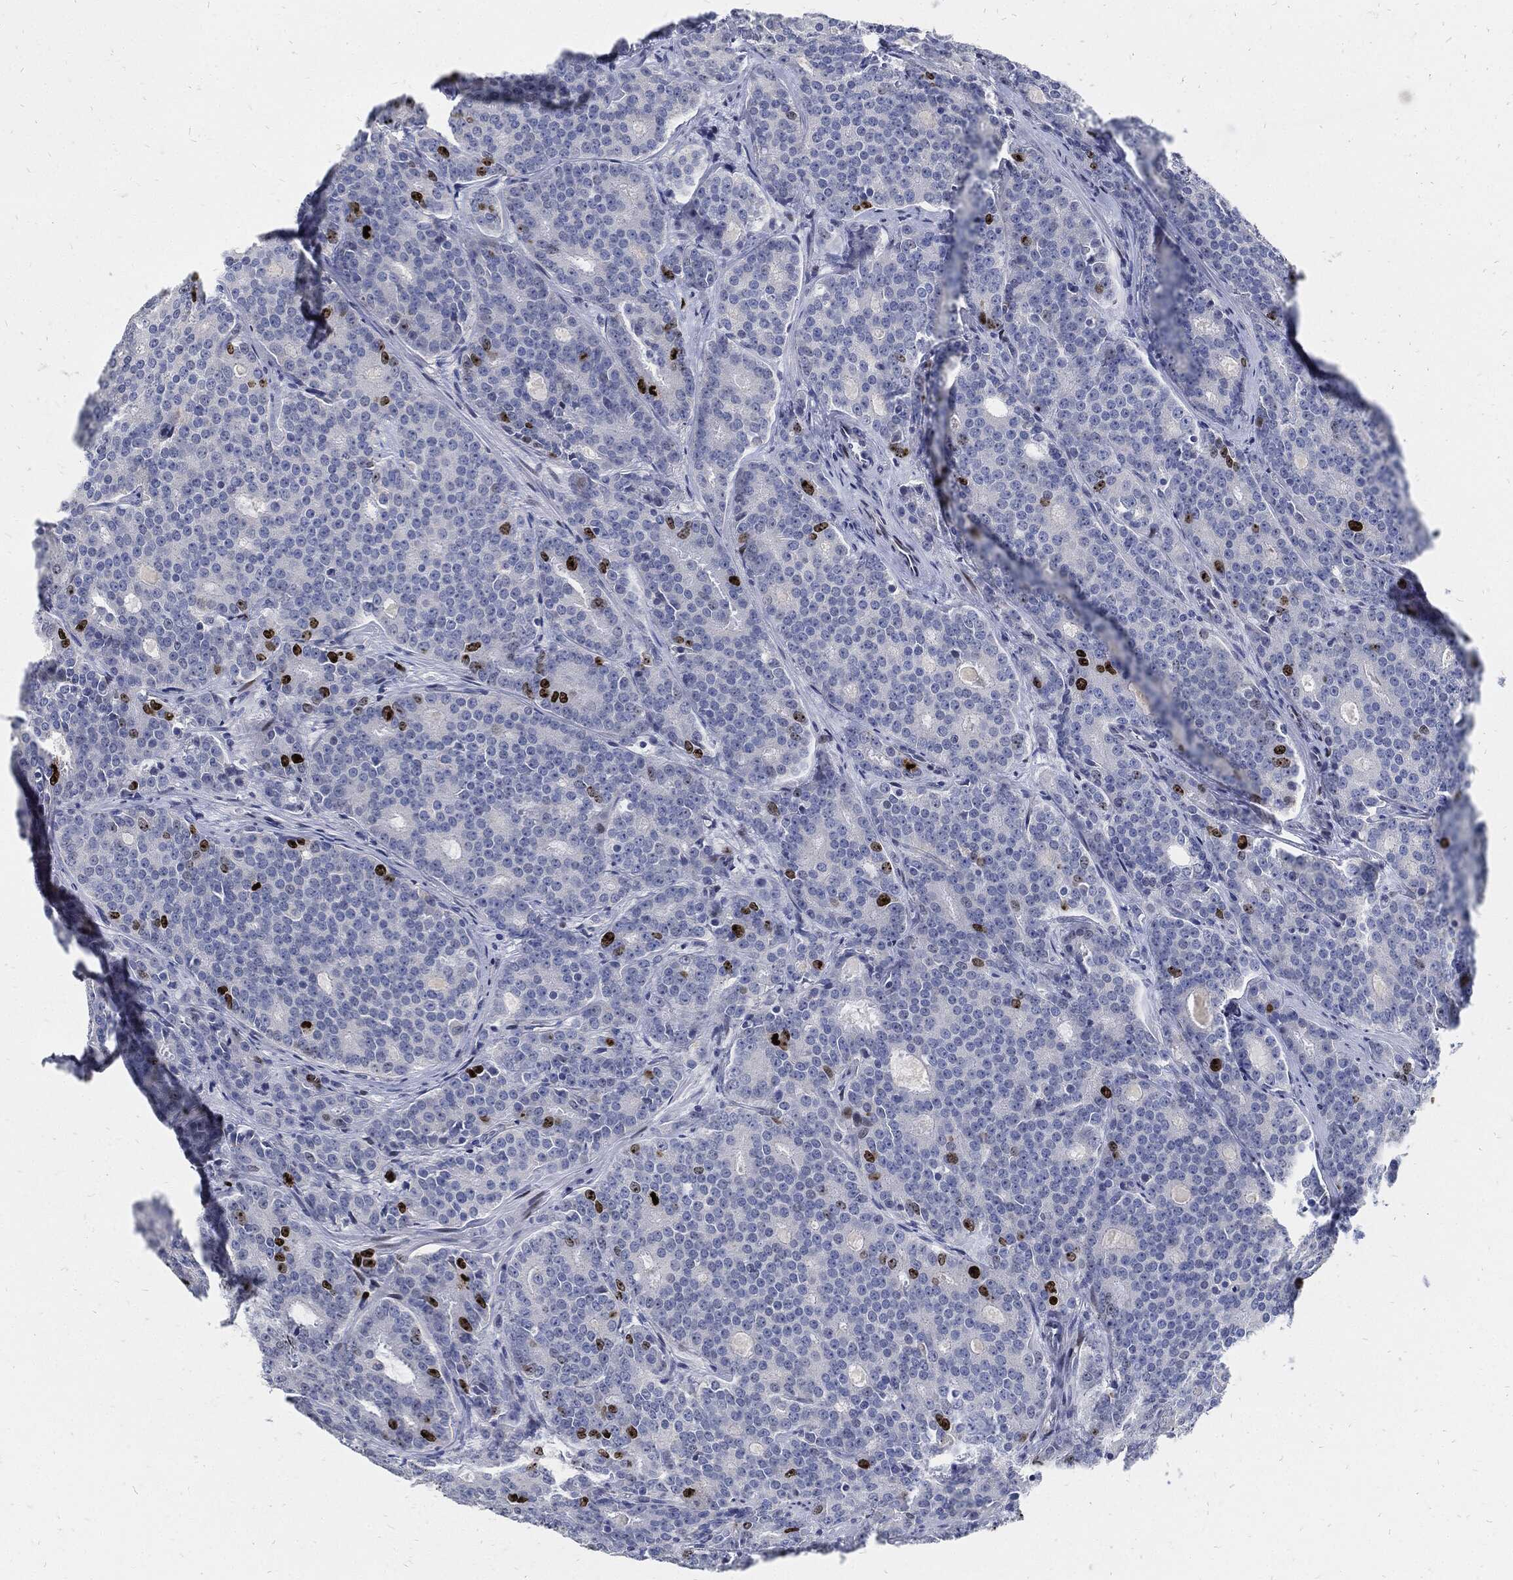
{"staining": {"intensity": "strong", "quantity": "<25%", "location": "nuclear"}, "tissue": "prostate cancer", "cell_type": "Tumor cells", "image_type": "cancer", "snomed": [{"axis": "morphology", "description": "Adenocarcinoma, NOS"}, {"axis": "topography", "description": "Prostate"}], "caption": "Strong nuclear protein positivity is appreciated in about <25% of tumor cells in prostate cancer (adenocarcinoma). Nuclei are stained in blue.", "gene": "MKI67", "patient": {"sex": "male", "age": 71}}